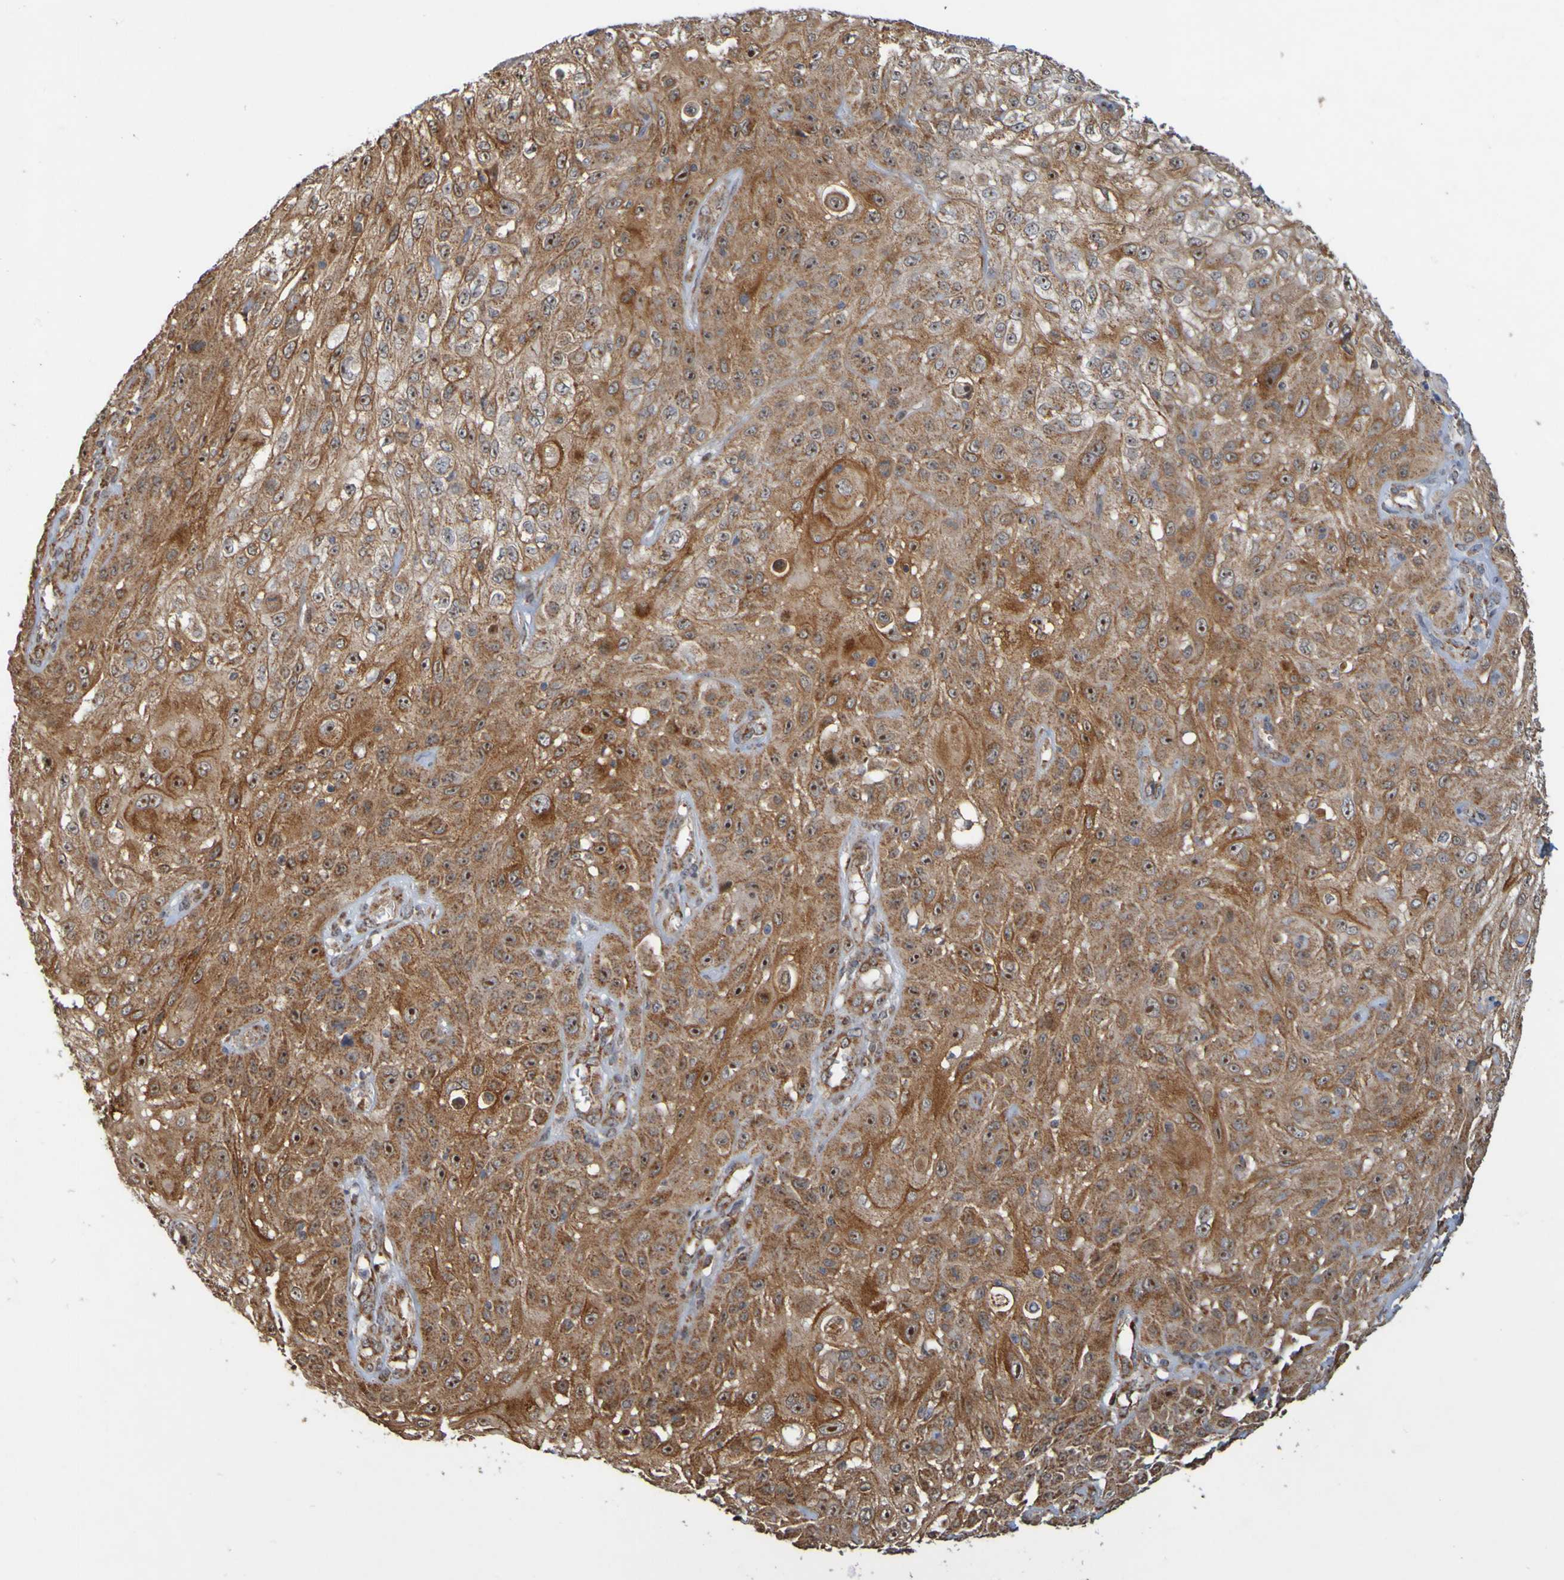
{"staining": {"intensity": "moderate", "quantity": ">75%", "location": "cytoplasmic/membranous,nuclear"}, "tissue": "skin cancer", "cell_type": "Tumor cells", "image_type": "cancer", "snomed": [{"axis": "morphology", "description": "Squamous cell carcinoma, NOS"}, {"axis": "topography", "description": "Skin"}], "caption": "This photomicrograph exhibits squamous cell carcinoma (skin) stained with immunohistochemistry to label a protein in brown. The cytoplasmic/membranous and nuclear of tumor cells show moderate positivity for the protein. Nuclei are counter-stained blue.", "gene": "TMBIM1", "patient": {"sex": "male", "age": 75}}